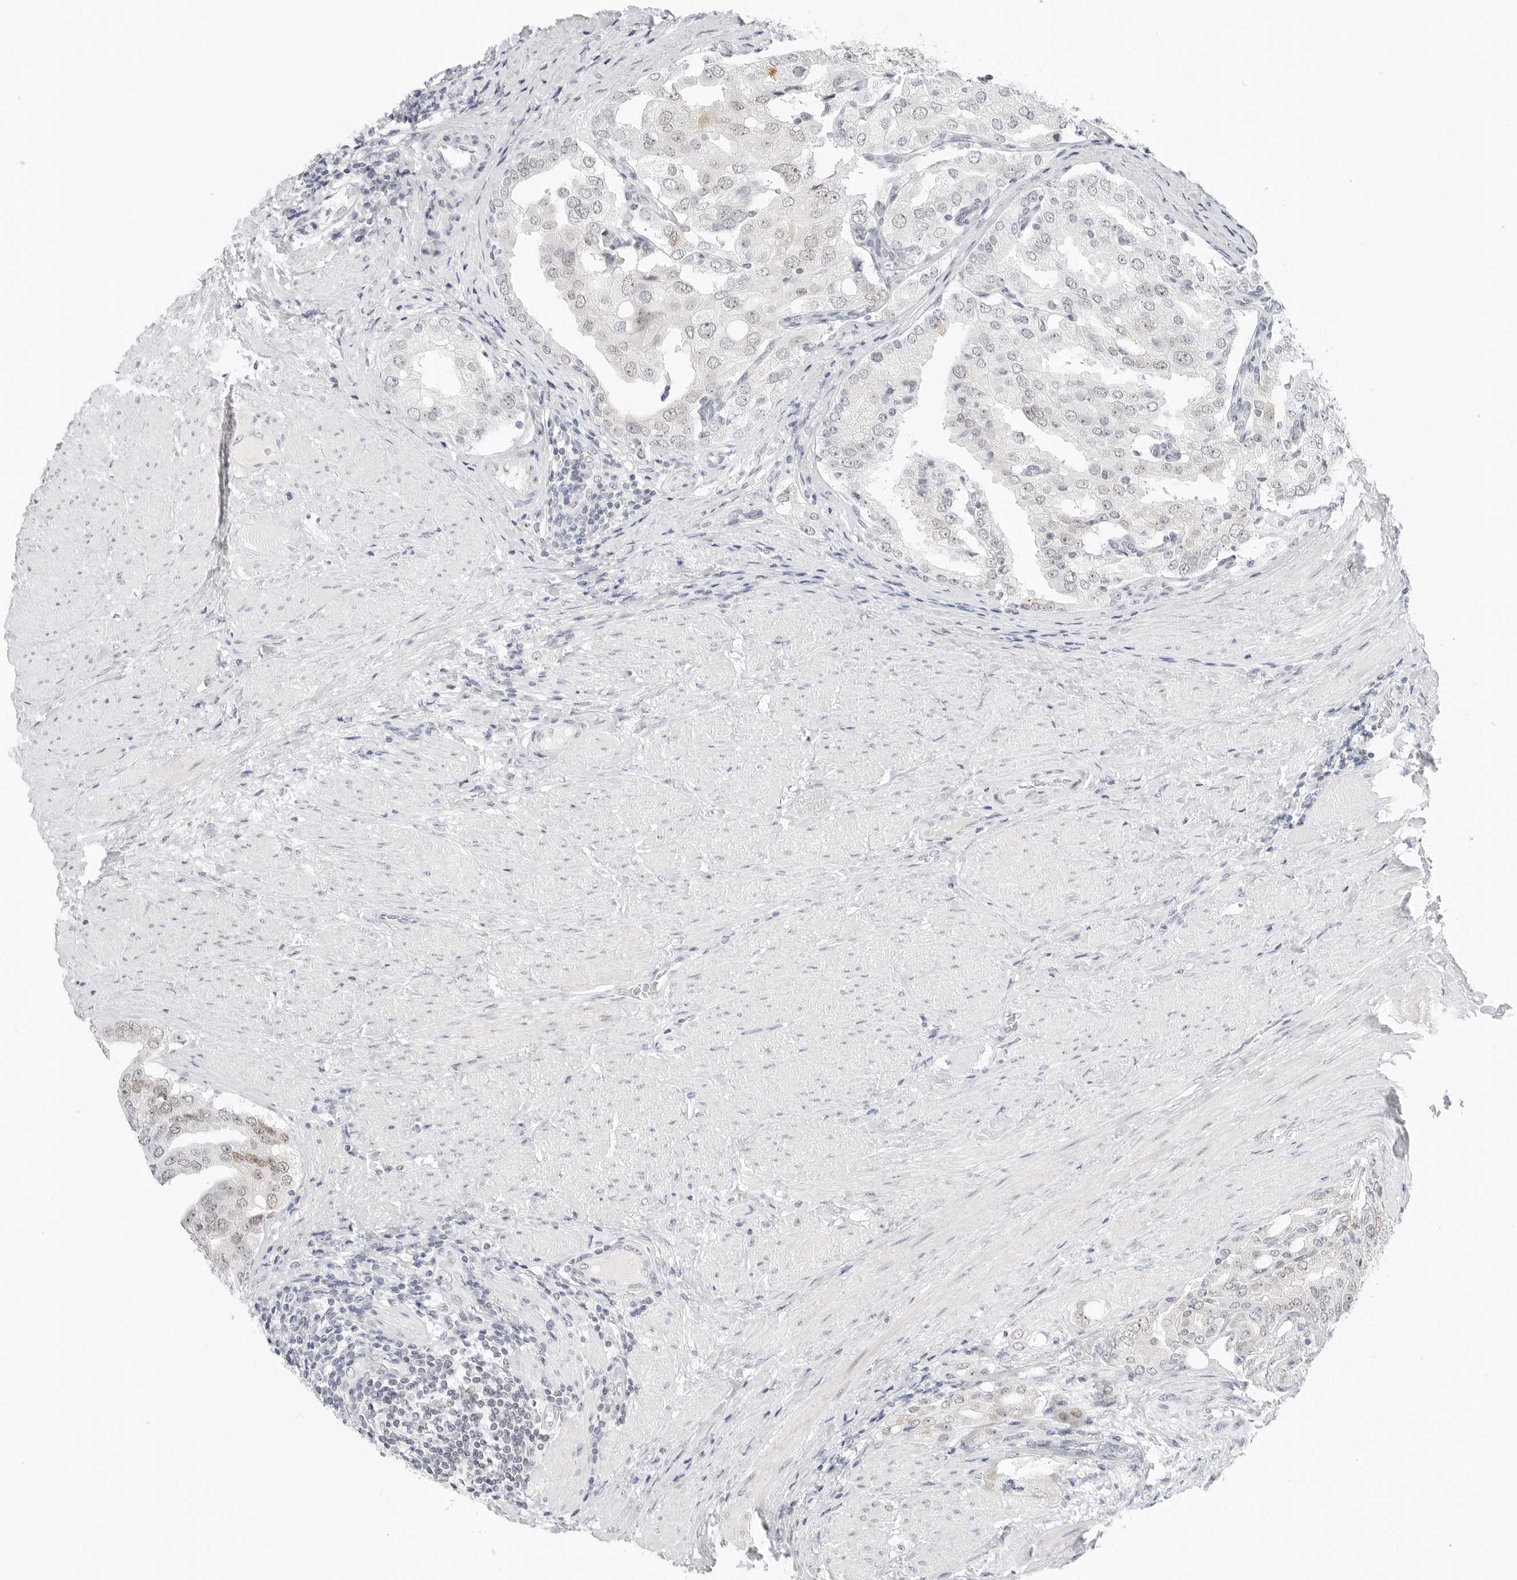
{"staining": {"intensity": "negative", "quantity": "none", "location": "none"}, "tissue": "prostate cancer", "cell_type": "Tumor cells", "image_type": "cancer", "snomed": [{"axis": "morphology", "description": "Adenocarcinoma, High grade"}, {"axis": "topography", "description": "Prostate"}], "caption": "Histopathology image shows no significant protein expression in tumor cells of high-grade adenocarcinoma (prostate).", "gene": "TSEN2", "patient": {"sex": "male", "age": 50}}